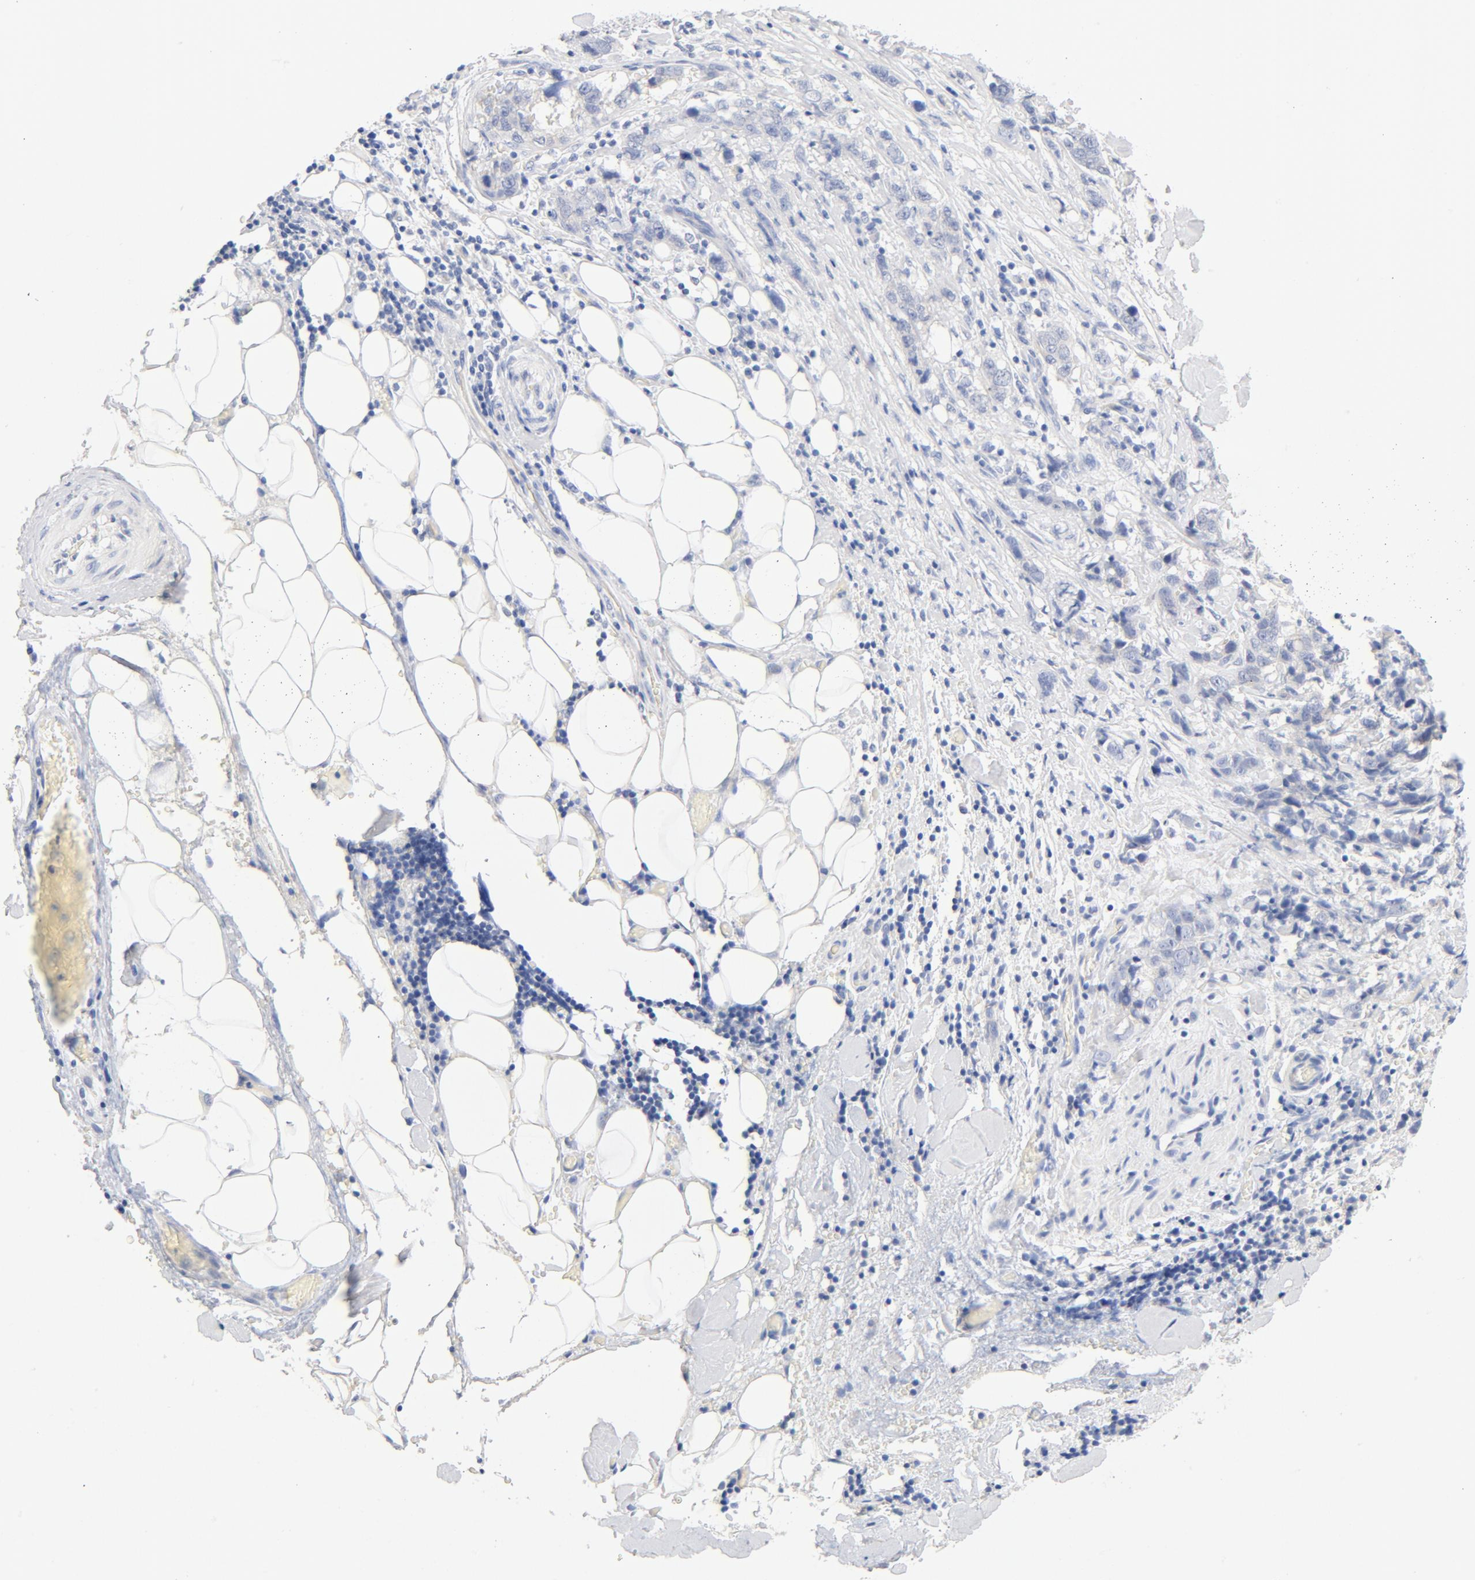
{"staining": {"intensity": "negative", "quantity": "none", "location": "none"}, "tissue": "stomach cancer", "cell_type": "Tumor cells", "image_type": "cancer", "snomed": [{"axis": "morphology", "description": "Adenocarcinoma, NOS"}, {"axis": "topography", "description": "Stomach"}], "caption": "This is a histopathology image of immunohistochemistry (IHC) staining of adenocarcinoma (stomach), which shows no staining in tumor cells.", "gene": "HOMER1", "patient": {"sex": "male", "age": 48}}